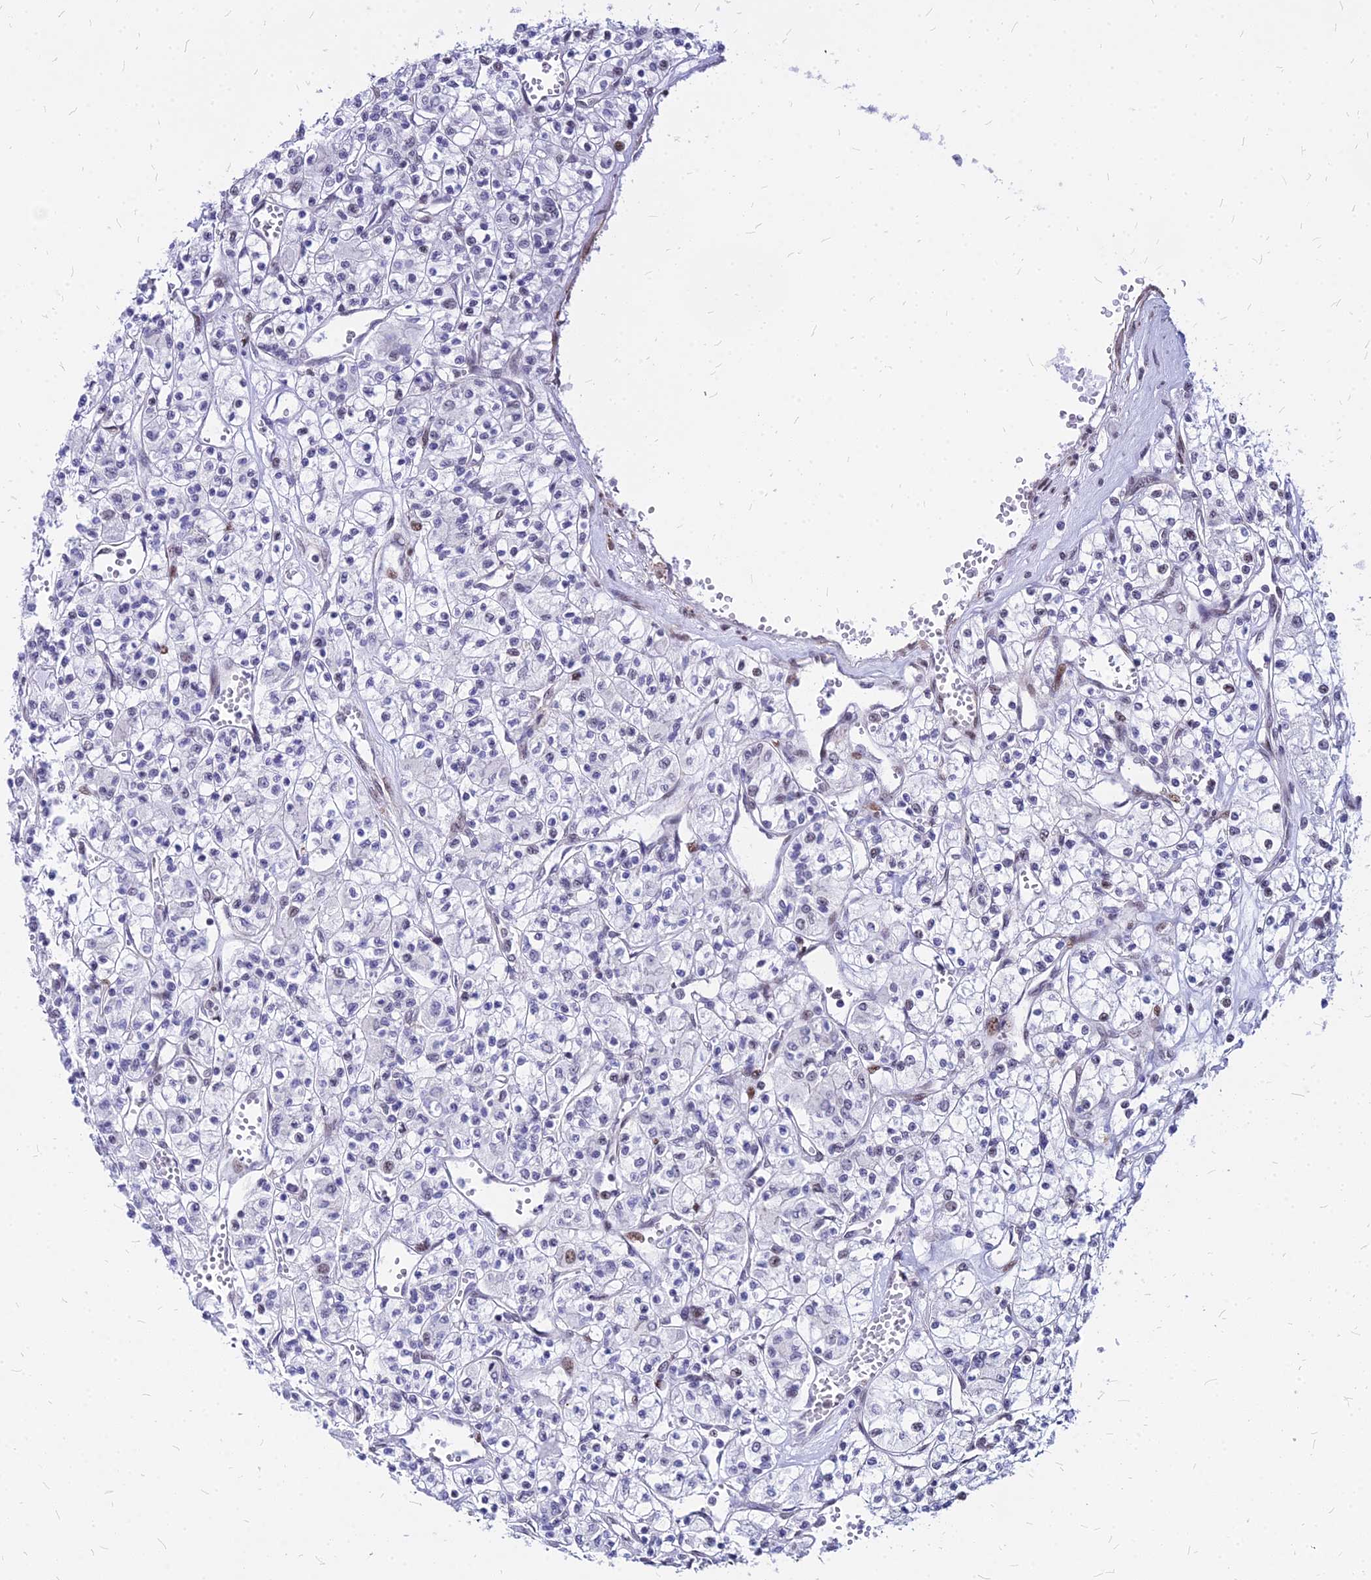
{"staining": {"intensity": "negative", "quantity": "none", "location": "none"}, "tissue": "renal cancer", "cell_type": "Tumor cells", "image_type": "cancer", "snomed": [{"axis": "morphology", "description": "Adenocarcinoma, NOS"}, {"axis": "topography", "description": "Kidney"}], "caption": "Tumor cells are negative for brown protein staining in adenocarcinoma (renal).", "gene": "FDX2", "patient": {"sex": "female", "age": 59}}